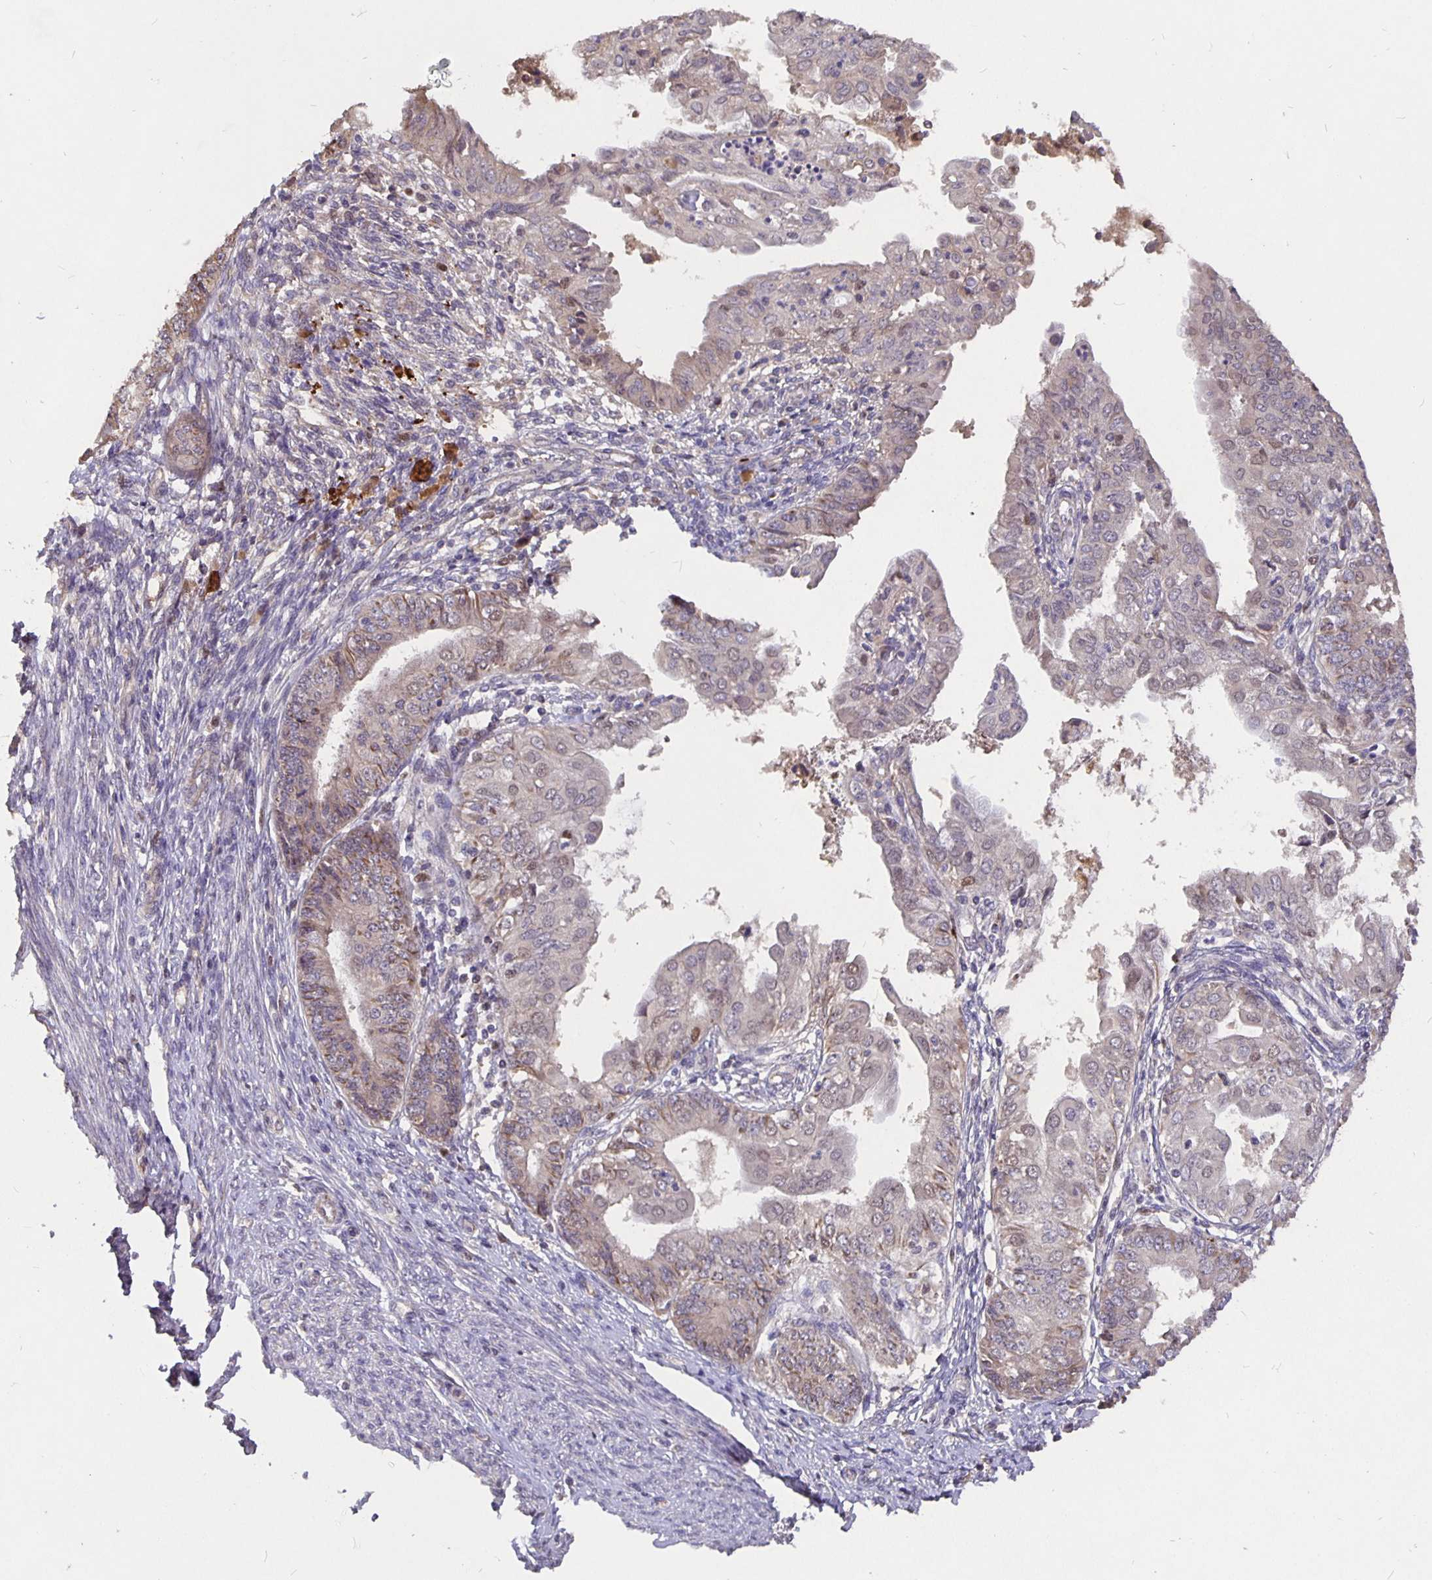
{"staining": {"intensity": "weak", "quantity": "25%-75%", "location": "cytoplasmic/membranous"}, "tissue": "endometrial cancer", "cell_type": "Tumor cells", "image_type": "cancer", "snomed": [{"axis": "morphology", "description": "Adenocarcinoma, NOS"}, {"axis": "topography", "description": "Endometrium"}], "caption": "A histopathology image of human adenocarcinoma (endometrial) stained for a protein shows weak cytoplasmic/membranous brown staining in tumor cells.", "gene": "NOG", "patient": {"sex": "female", "age": 68}}